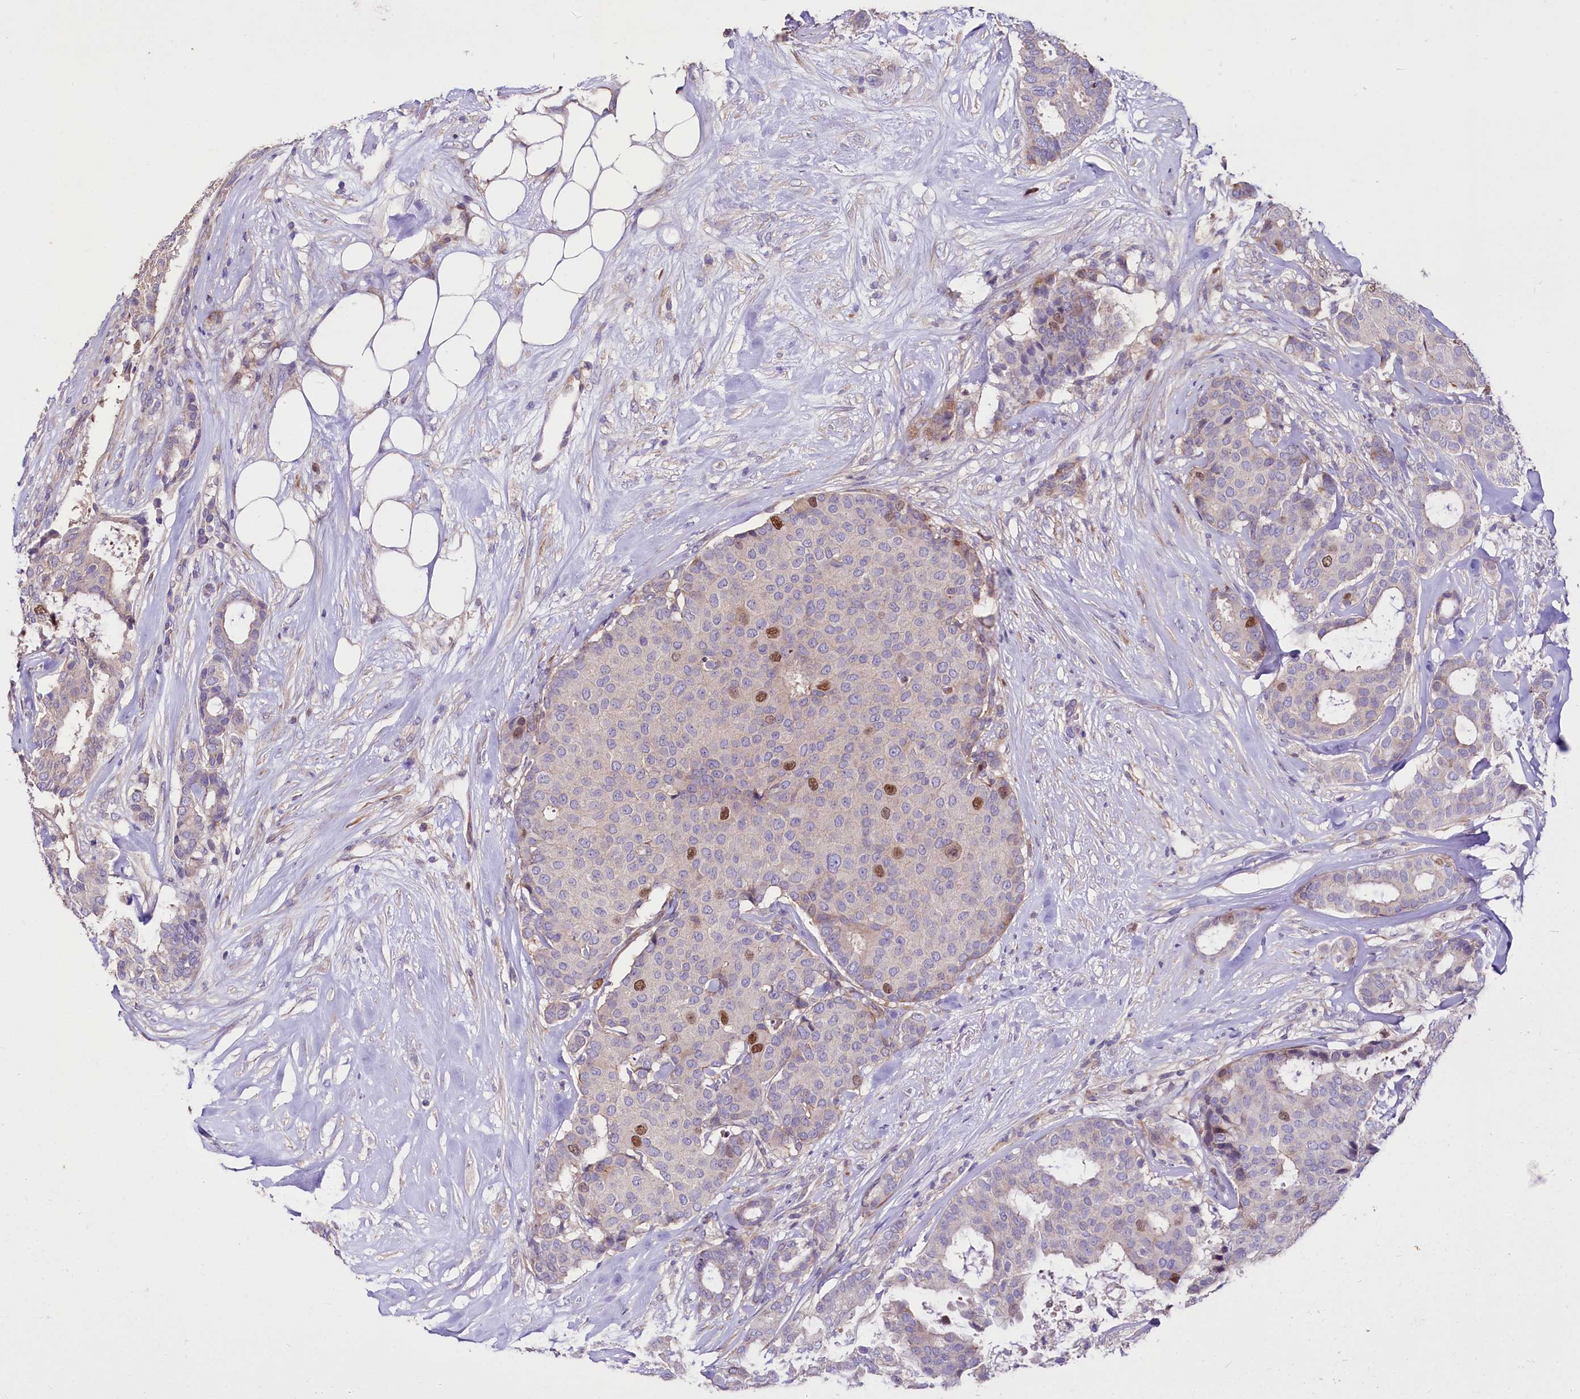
{"staining": {"intensity": "moderate", "quantity": "<25%", "location": "nuclear"}, "tissue": "breast cancer", "cell_type": "Tumor cells", "image_type": "cancer", "snomed": [{"axis": "morphology", "description": "Duct carcinoma"}, {"axis": "topography", "description": "Breast"}], "caption": "DAB (3,3'-diaminobenzidine) immunohistochemical staining of breast invasive ductal carcinoma shows moderate nuclear protein staining in about <25% of tumor cells.", "gene": "WNT8A", "patient": {"sex": "female", "age": 75}}